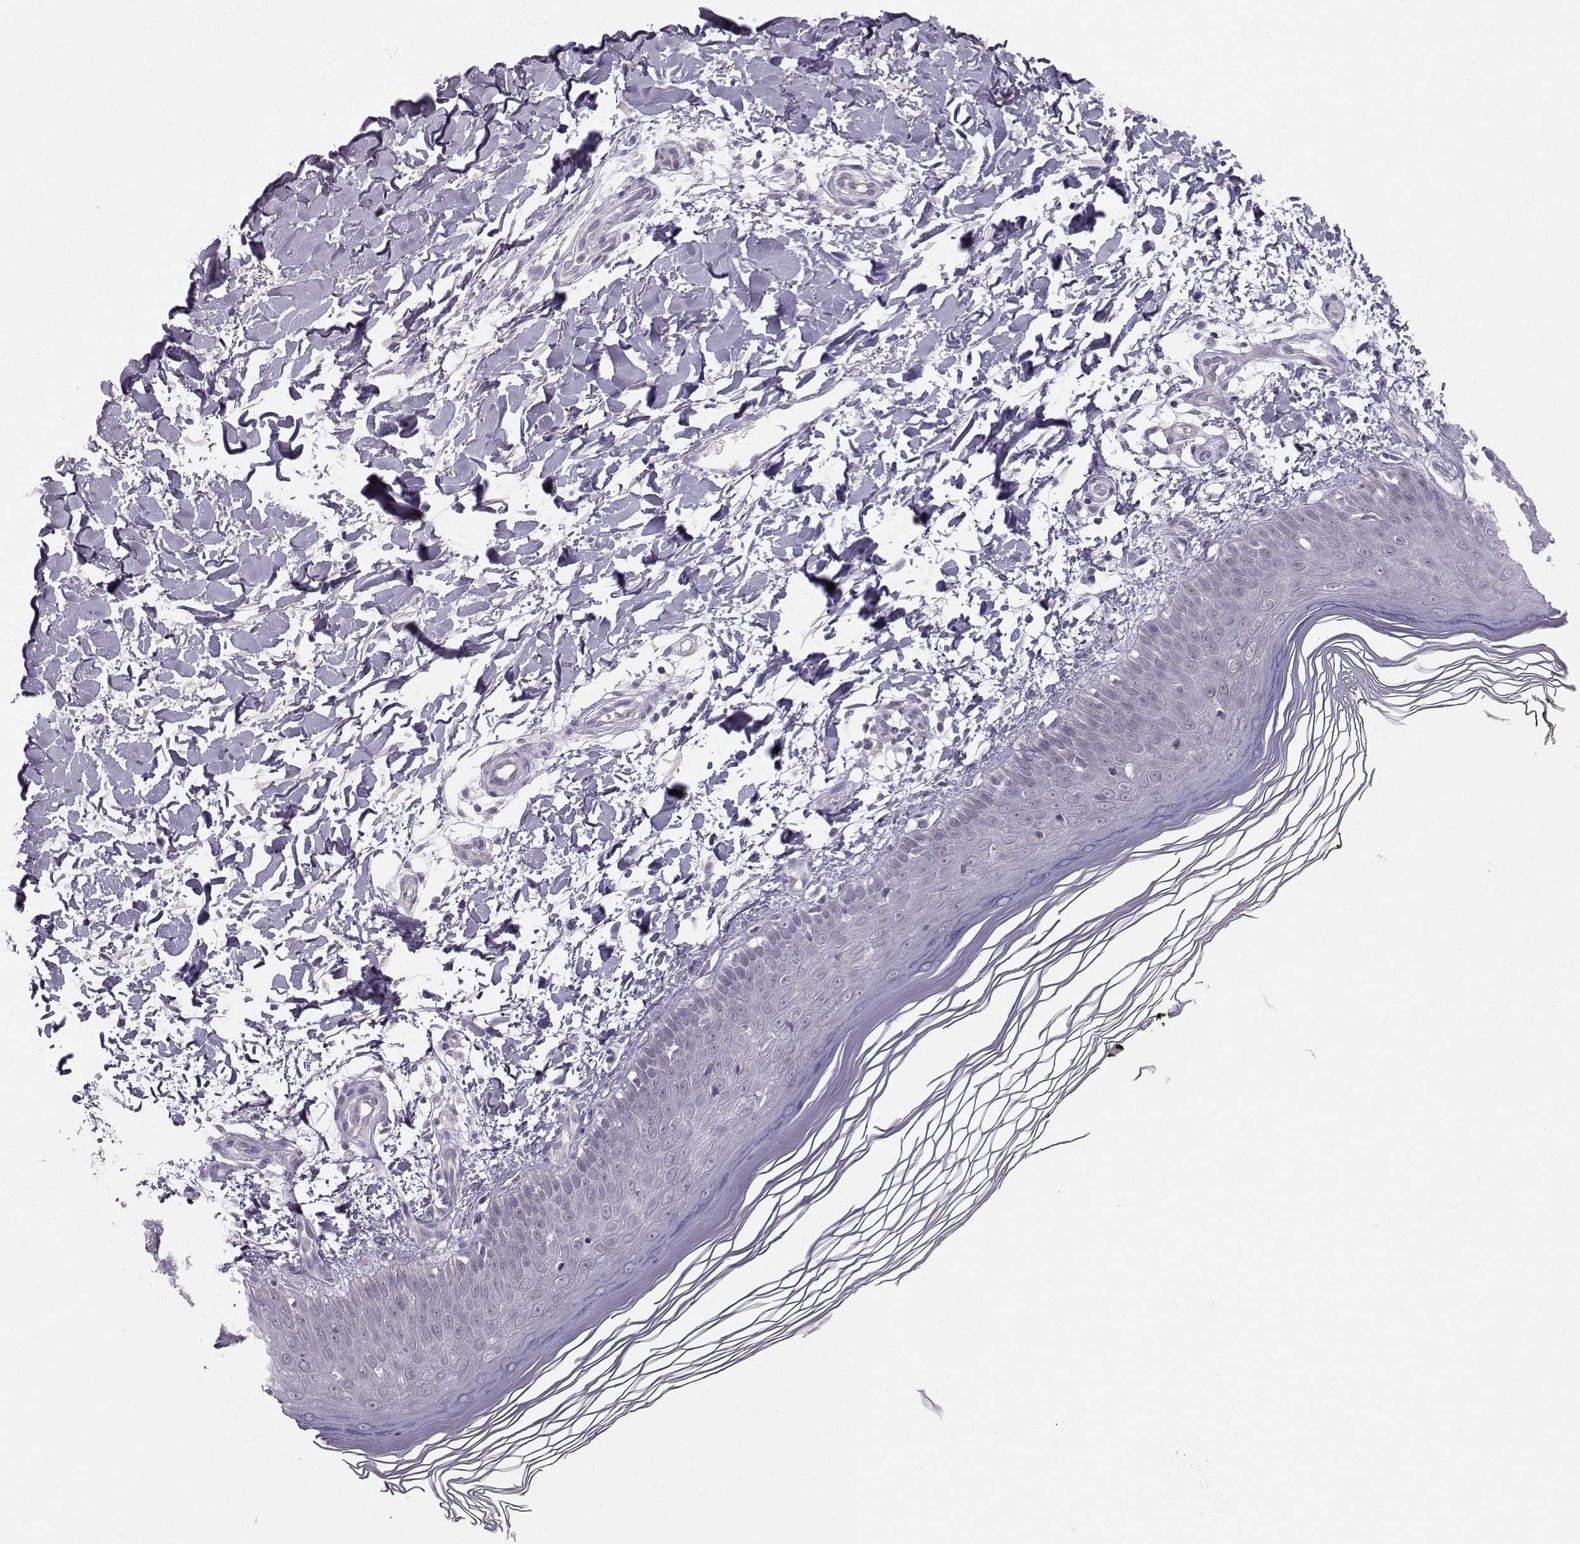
{"staining": {"intensity": "negative", "quantity": "none", "location": "none"}, "tissue": "skin", "cell_type": "Fibroblasts", "image_type": "normal", "snomed": [{"axis": "morphology", "description": "Normal tissue, NOS"}, {"axis": "topography", "description": "Skin"}], "caption": "Immunohistochemical staining of unremarkable skin displays no significant positivity in fibroblasts. (DAB immunohistochemistry (IHC) visualized using brightfield microscopy, high magnification).", "gene": "MAST1", "patient": {"sex": "female", "age": 62}}